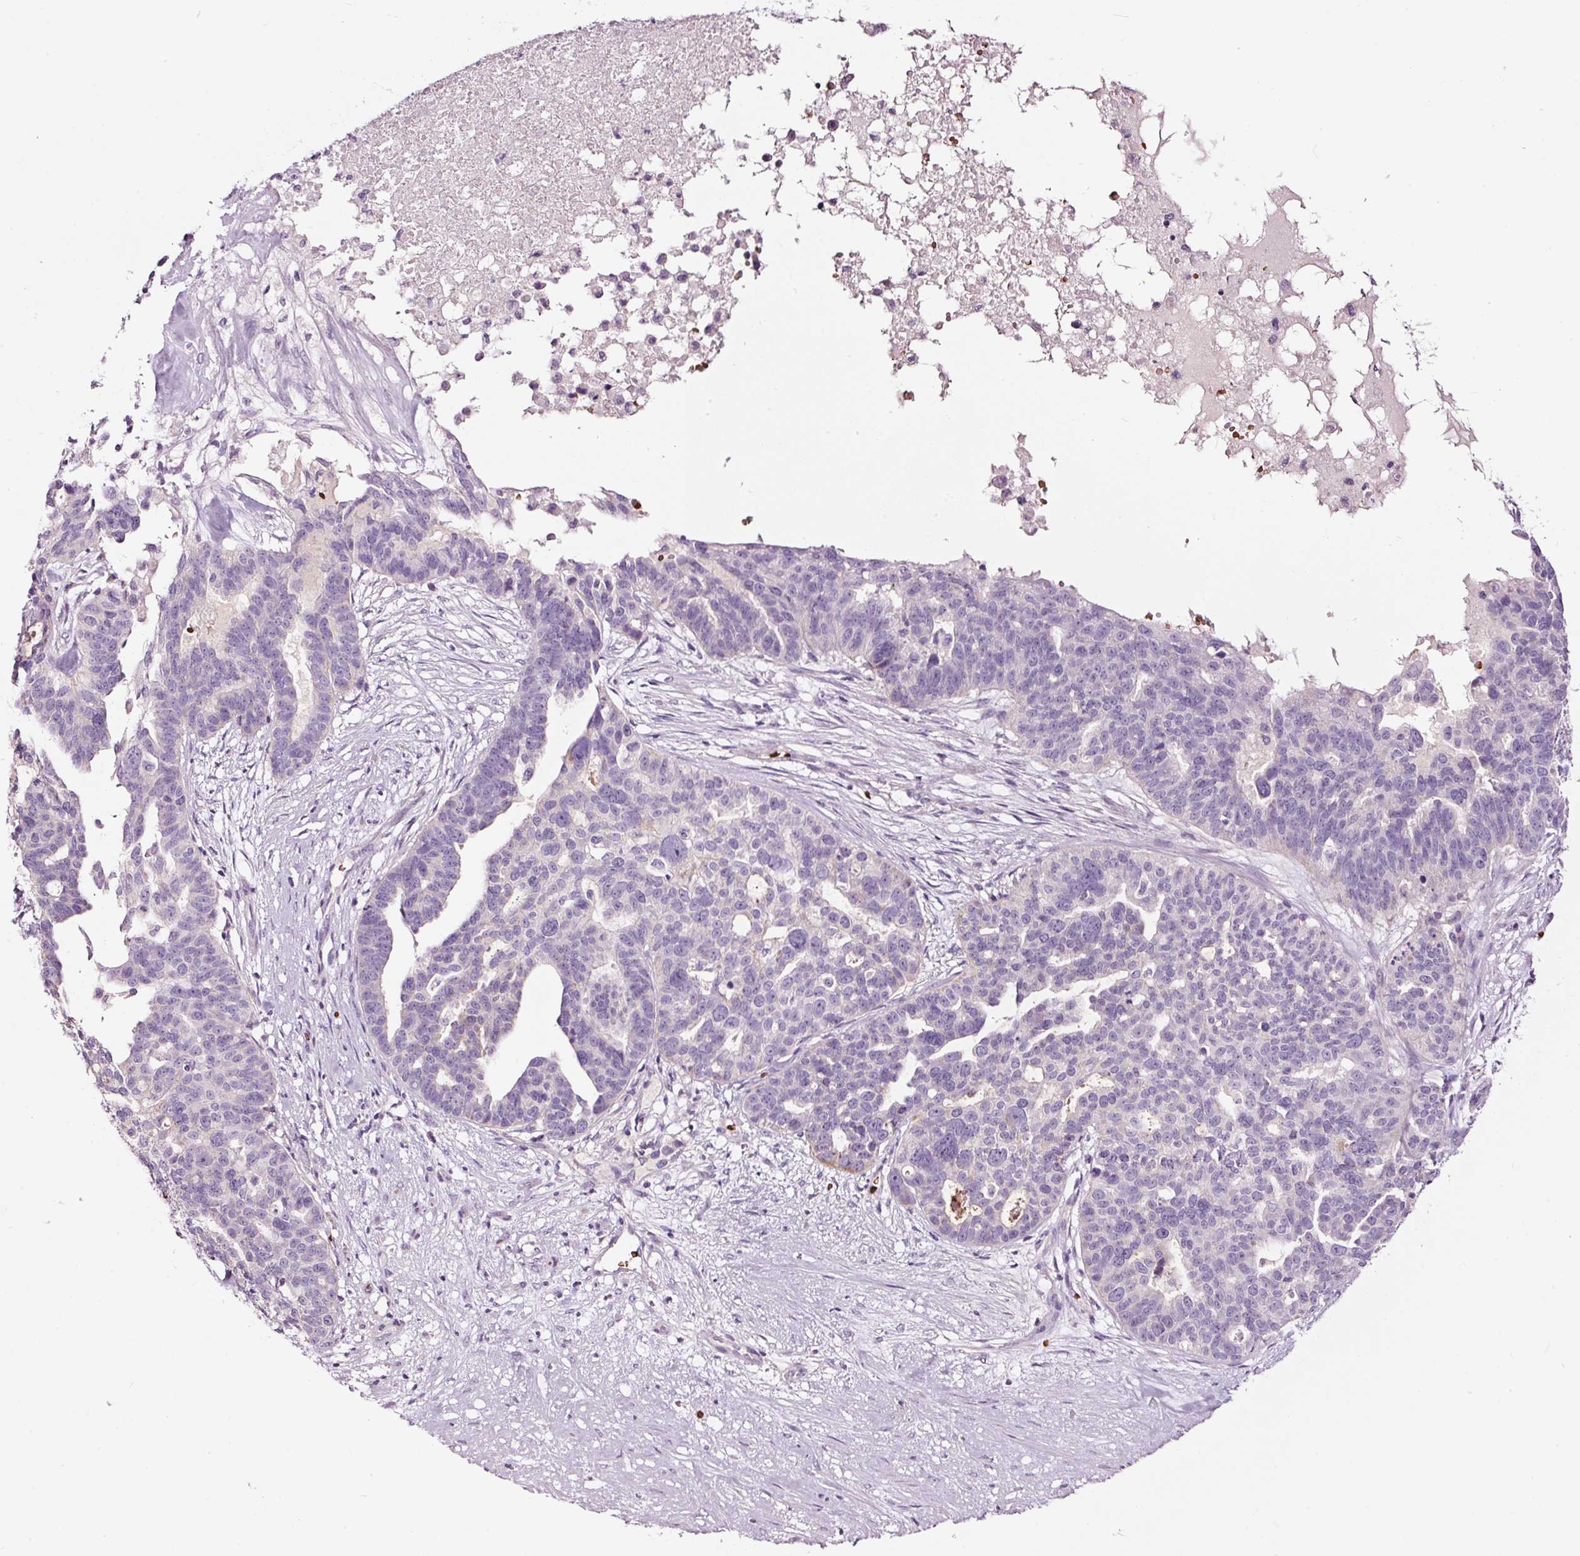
{"staining": {"intensity": "negative", "quantity": "none", "location": "none"}, "tissue": "ovarian cancer", "cell_type": "Tumor cells", "image_type": "cancer", "snomed": [{"axis": "morphology", "description": "Cystadenocarcinoma, serous, NOS"}, {"axis": "topography", "description": "Ovary"}], "caption": "Photomicrograph shows no significant protein expression in tumor cells of serous cystadenocarcinoma (ovarian).", "gene": "LDHAL6B", "patient": {"sex": "female", "age": 59}}